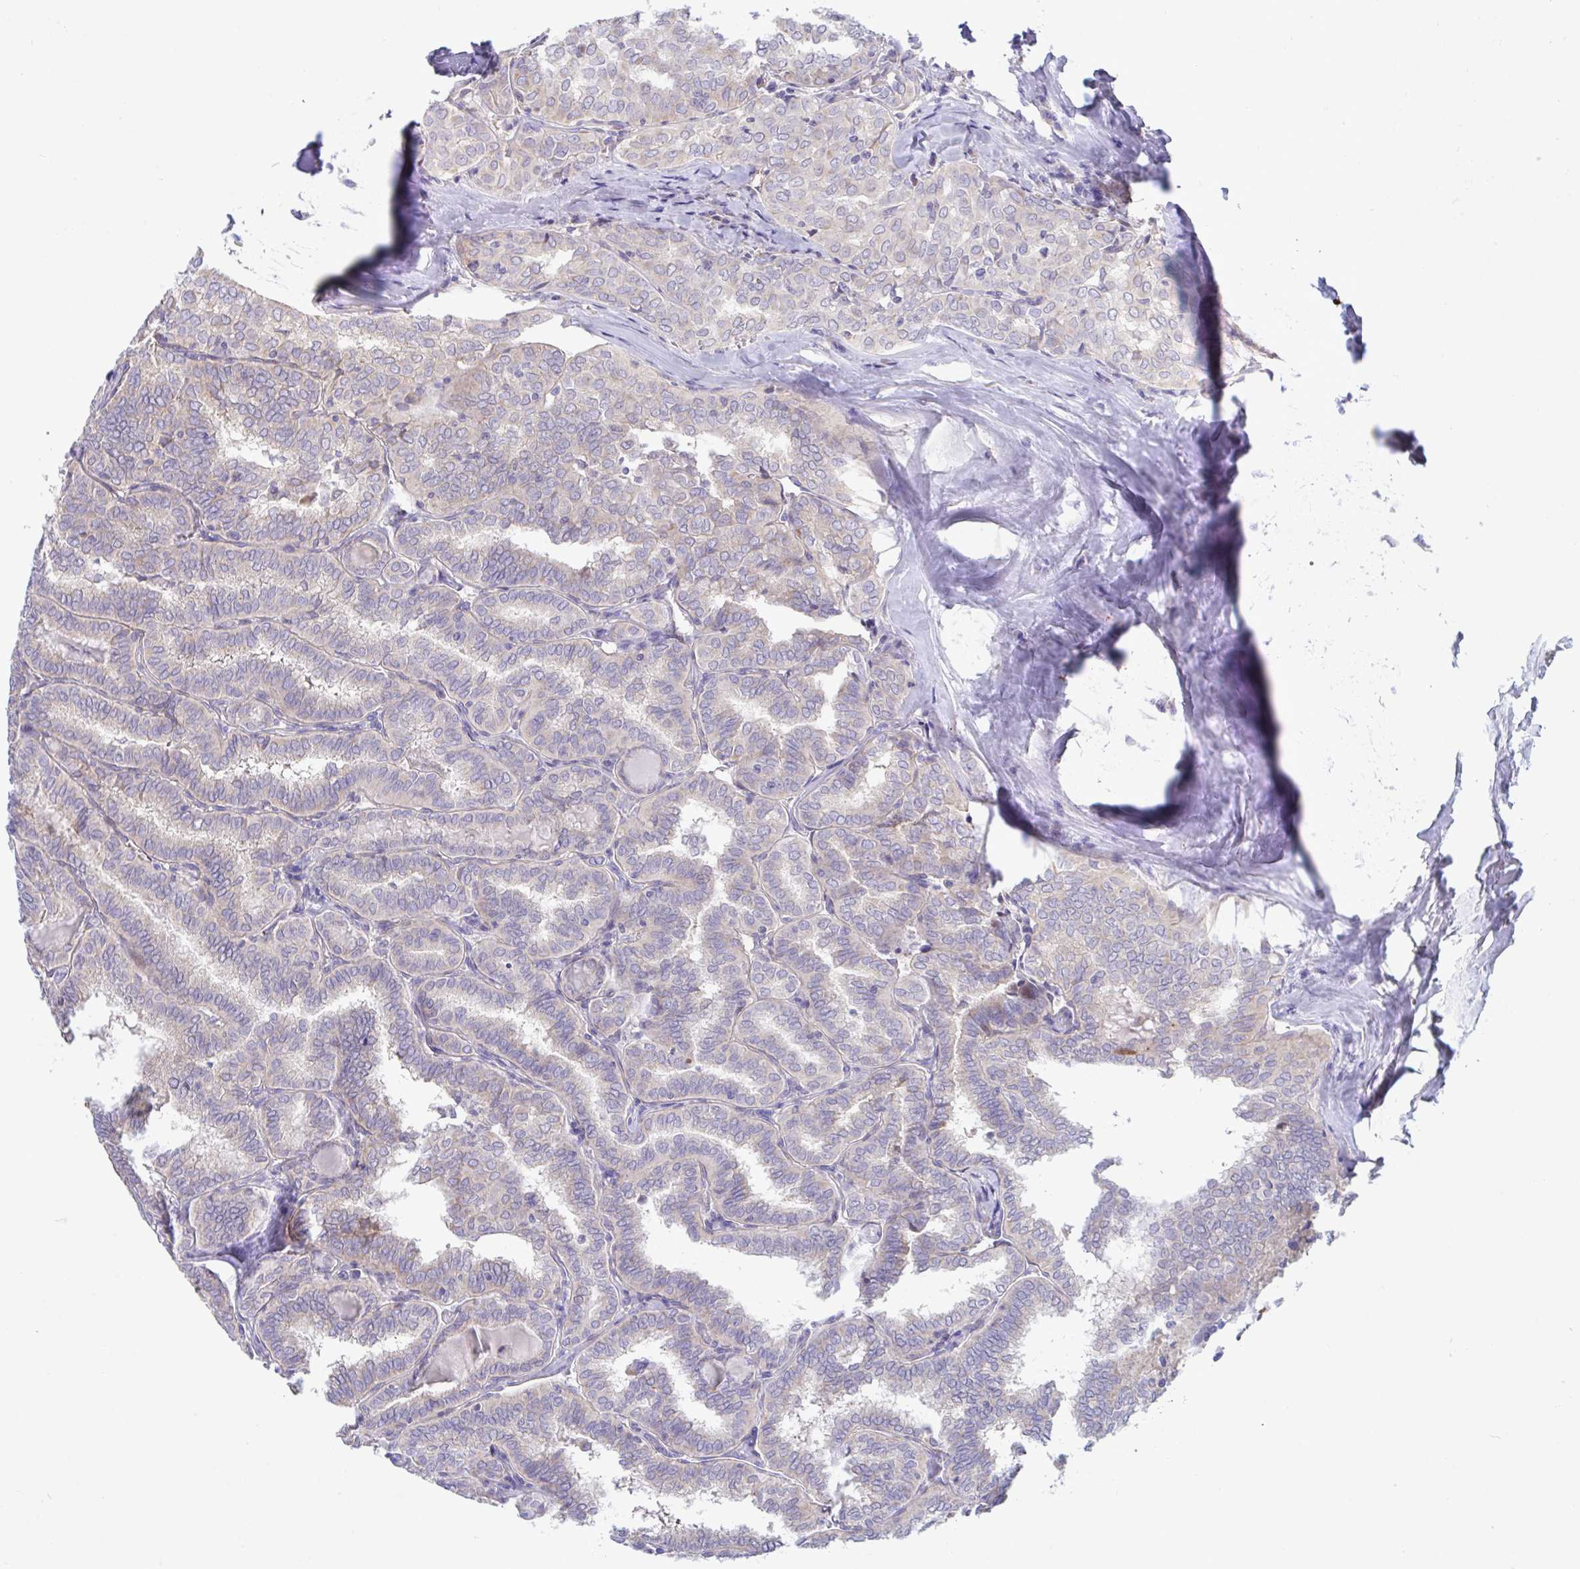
{"staining": {"intensity": "negative", "quantity": "none", "location": "none"}, "tissue": "thyroid cancer", "cell_type": "Tumor cells", "image_type": "cancer", "snomed": [{"axis": "morphology", "description": "Papillary adenocarcinoma, NOS"}, {"axis": "topography", "description": "Thyroid gland"}], "caption": "This is an immunohistochemistry histopathology image of thyroid cancer (papillary adenocarcinoma). There is no expression in tumor cells.", "gene": "IL37", "patient": {"sex": "female", "age": 30}}